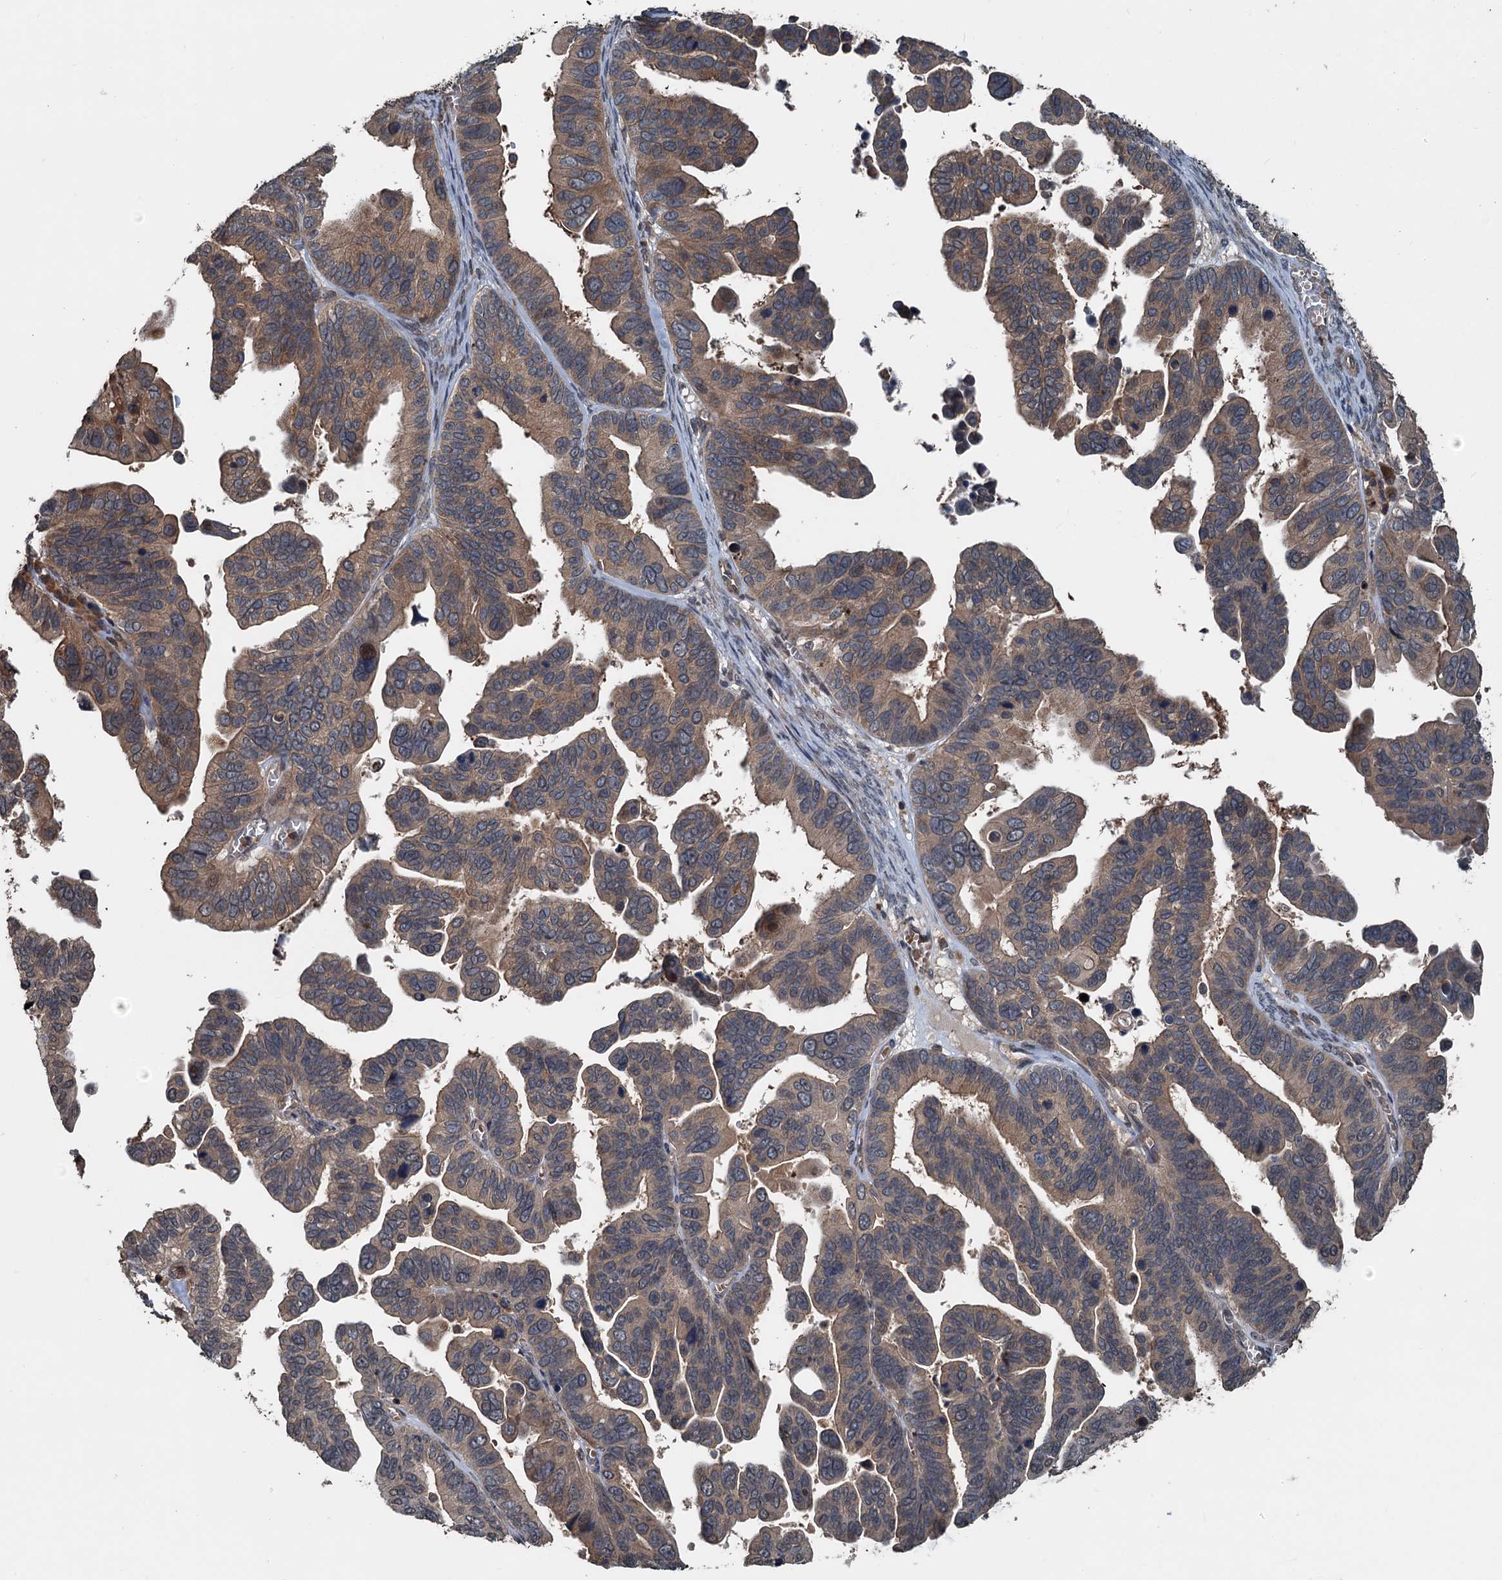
{"staining": {"intensity": "moderate", "quantity": "25%-75%", "location": "cytoplasmic/membranous"}, "tissue": "ovarian cancer", "cell_type": "Tumor cells", "image_type": "cancer", "snomed": [{"axis": "morphology", "description": "Cystadenocarcinoma, serous, NOS"}, {"axis": "topography", "description": "Ovary"}], "caption": "Protein expression analysis of human ovarian serous cystadenocarcinoma reveals moderate cytoplasmic/membranous positivity in approximately 25%-75% of tumor cells. The protein is stained brown, and the nuclei are stained in blue (DAB IHC with brightfield microscopy, high magnification).", "gene": "N4BP2L2", "patient": {"sex": "female", "age": 56}}